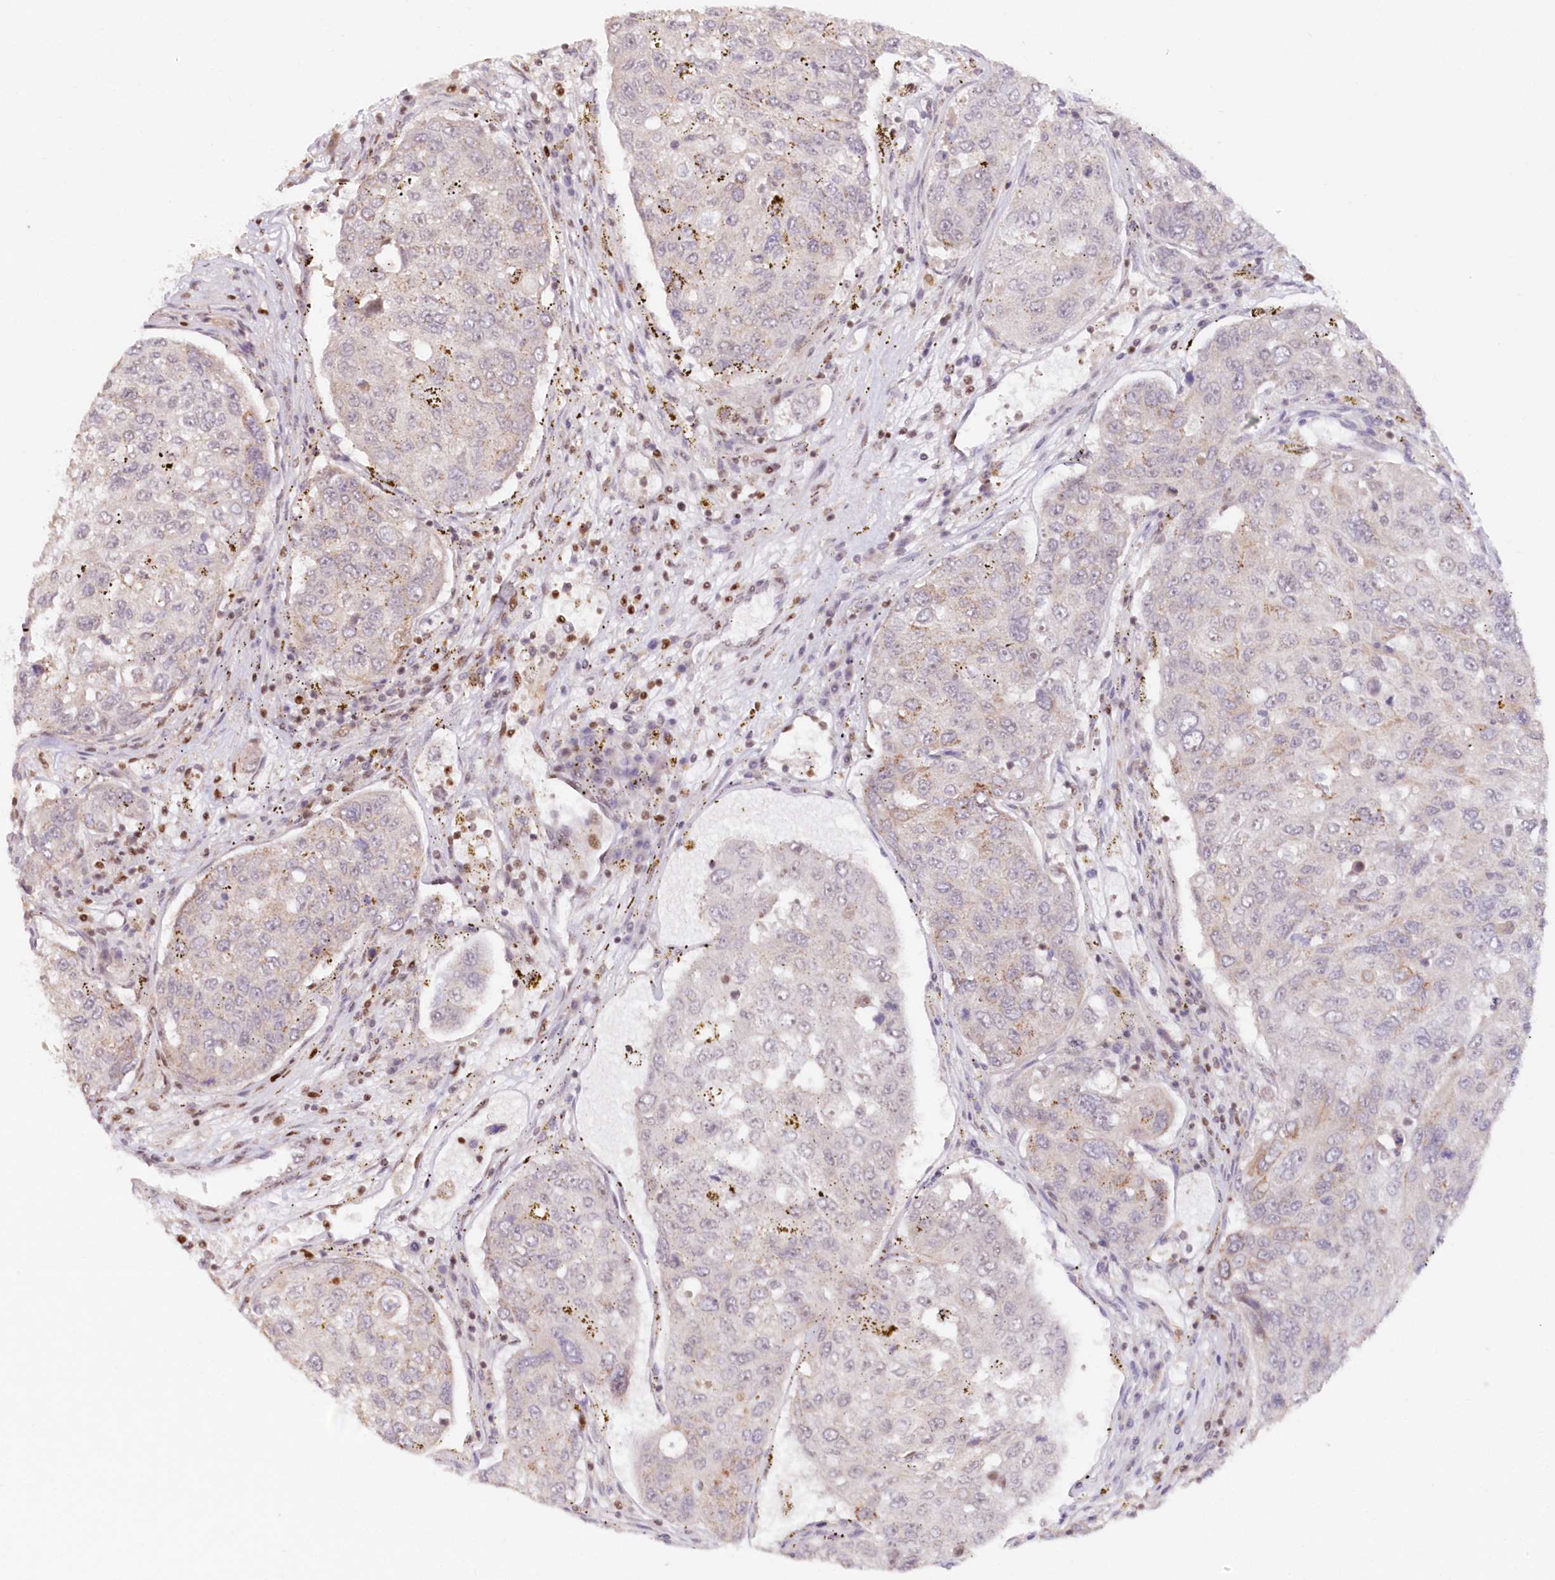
{"staining": {"intensity": "negative", "quantity": "none", "location": "none"}, "tissue": "urothelial cancer", "cell_type": "Tumor cells", "image_type": "cancer", "snomed": [{"axis": "morphology", "description": "Urothelial carcinoma, High grade"}, {"axis": "topography", "description": "Lymph node"}, {"axis": "topography", "description": "Urinary bladder"}], "caption": "There is no significant positivity in tumor cells of urothelial carcinoma (high-grade). (DAB (3,3'-diaminobenzidine) immunohistochemistry visualized using brightfield microscopy, high magnification).", "gene": "POLR2B", "patient": {"sex": "male", "age": 51}}